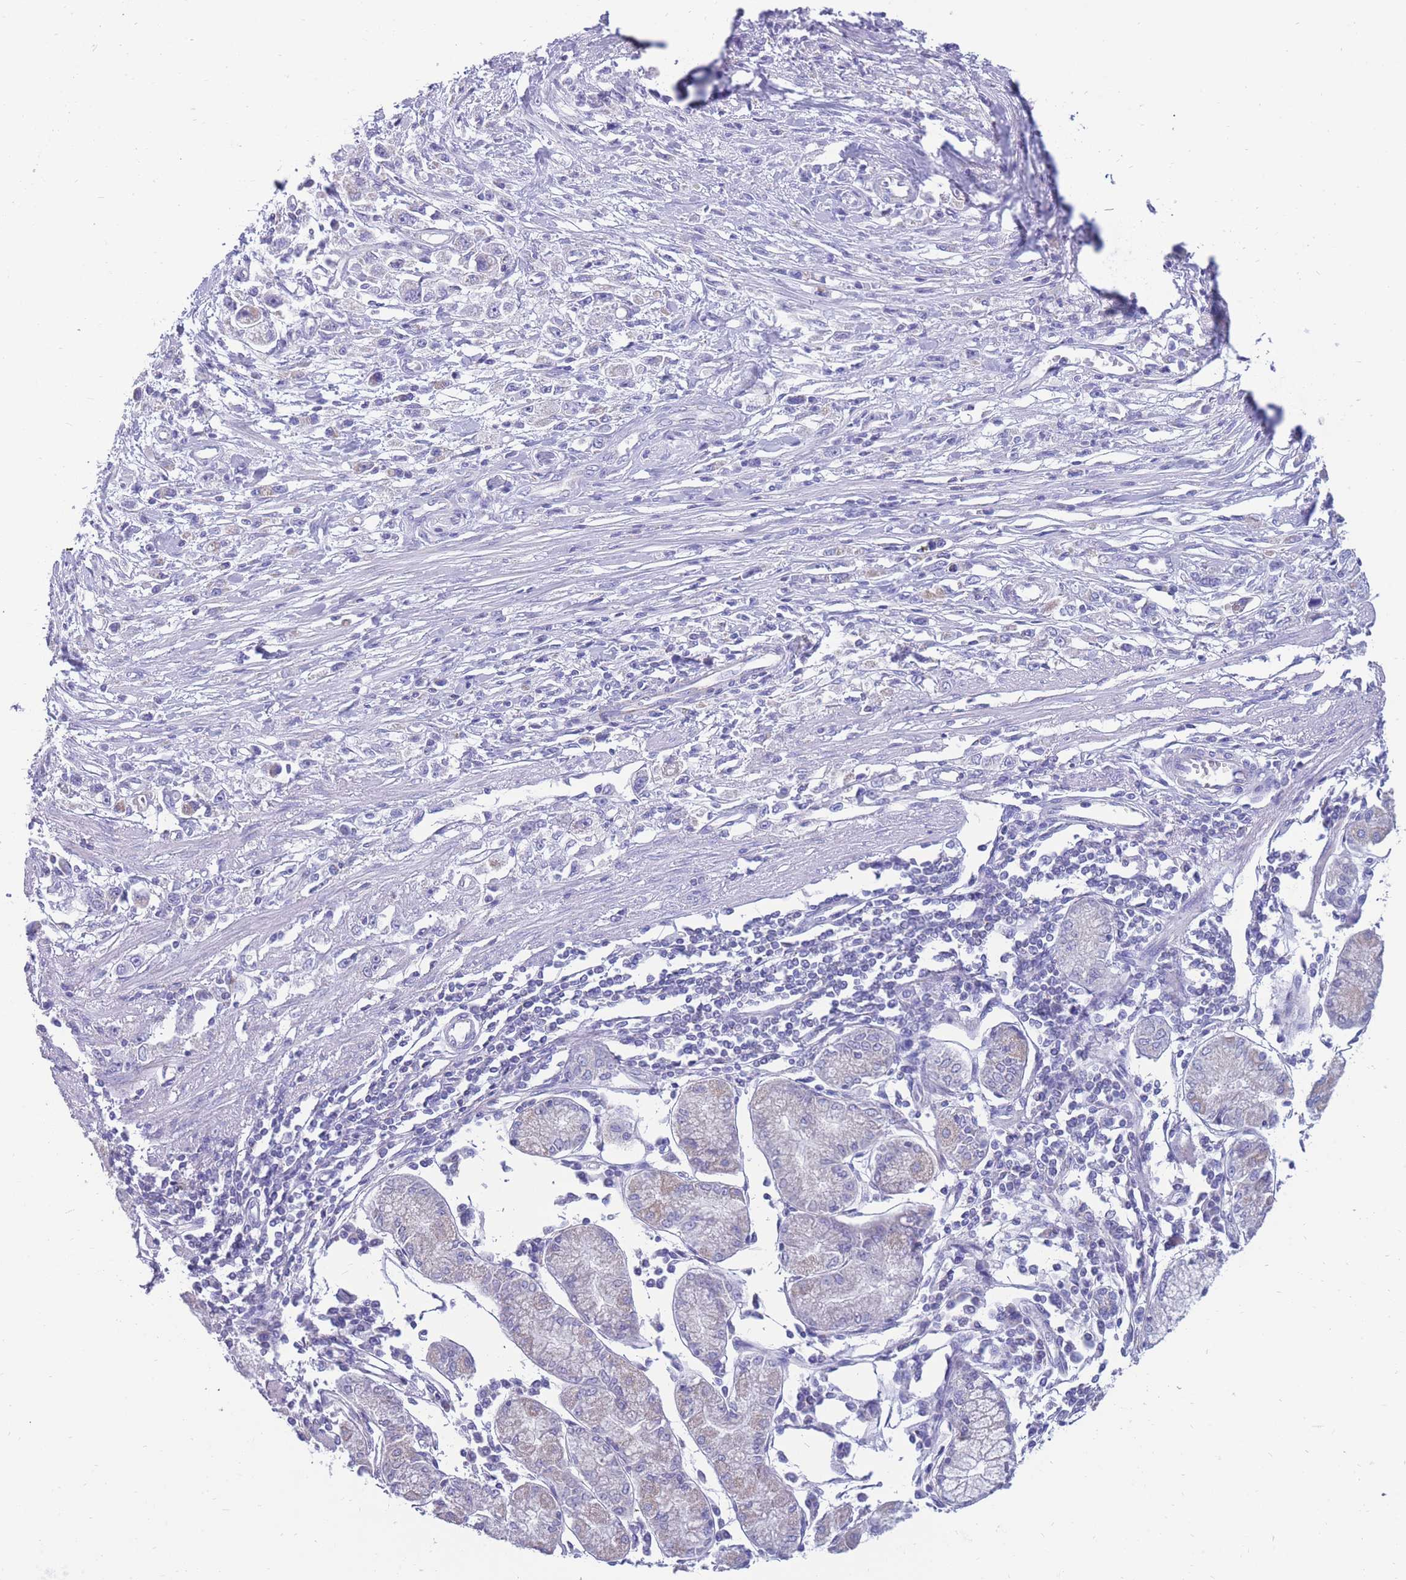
{"staining": {"intensity": "negative", "quantity": "none", "location": "none"}, "tissue": "stomach cancer", "cell_type": "Tumor cells", "image_type": "cancer", "snomed": [{"axis": "morphology", "description": "Adenocarcinoma, NOS"}, {"axis": "topography", "description": "Stomach"}], "caption": "Histopathology image shows no significant protein staining in tumor cells of adenocarcinoma (stomach). (DAB (3,3'-diaminobenzidine) IHC visualized using brightfield microscopy, high magnification).", "gene": "INTS2", "patient": {"sex": "female", "age": 59}}